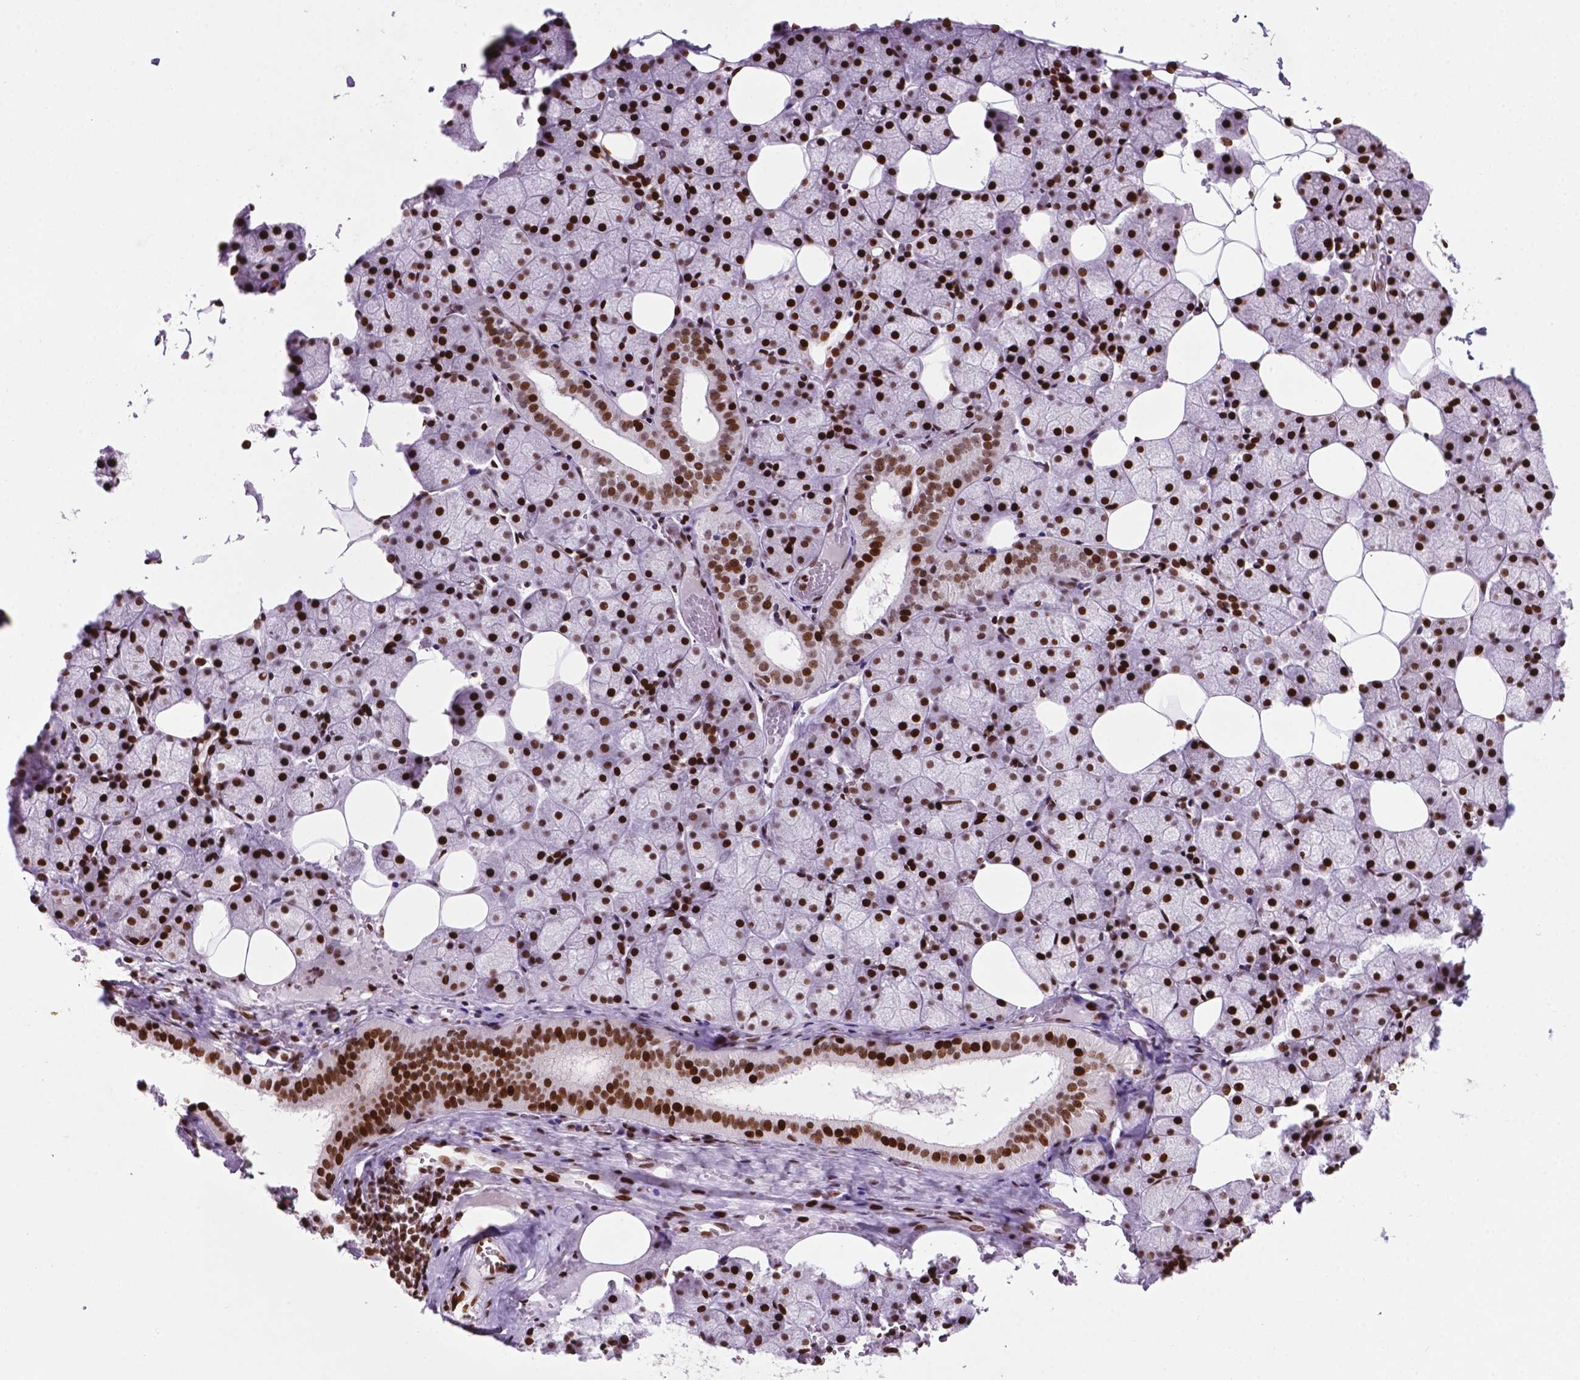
{"staining": {"intensity": "strong", "quantity": ">75%", "location": "nuclear"}, "tissue": "salivary gland", "cell_type": "Glandular cells", "image_type": "normal", "snomed": [{"axis": "morphology", "description": "Normal tissue, NOS"}, {"axis": "topography", "description": "Salivary gland"}], "caption": "A photomicrograph of human salivary gland stained for a protein shows strong nuclear brown staining in glandular cells.", "gene": "TMEM250", "patient": {"sex": "male", "age": 38}}